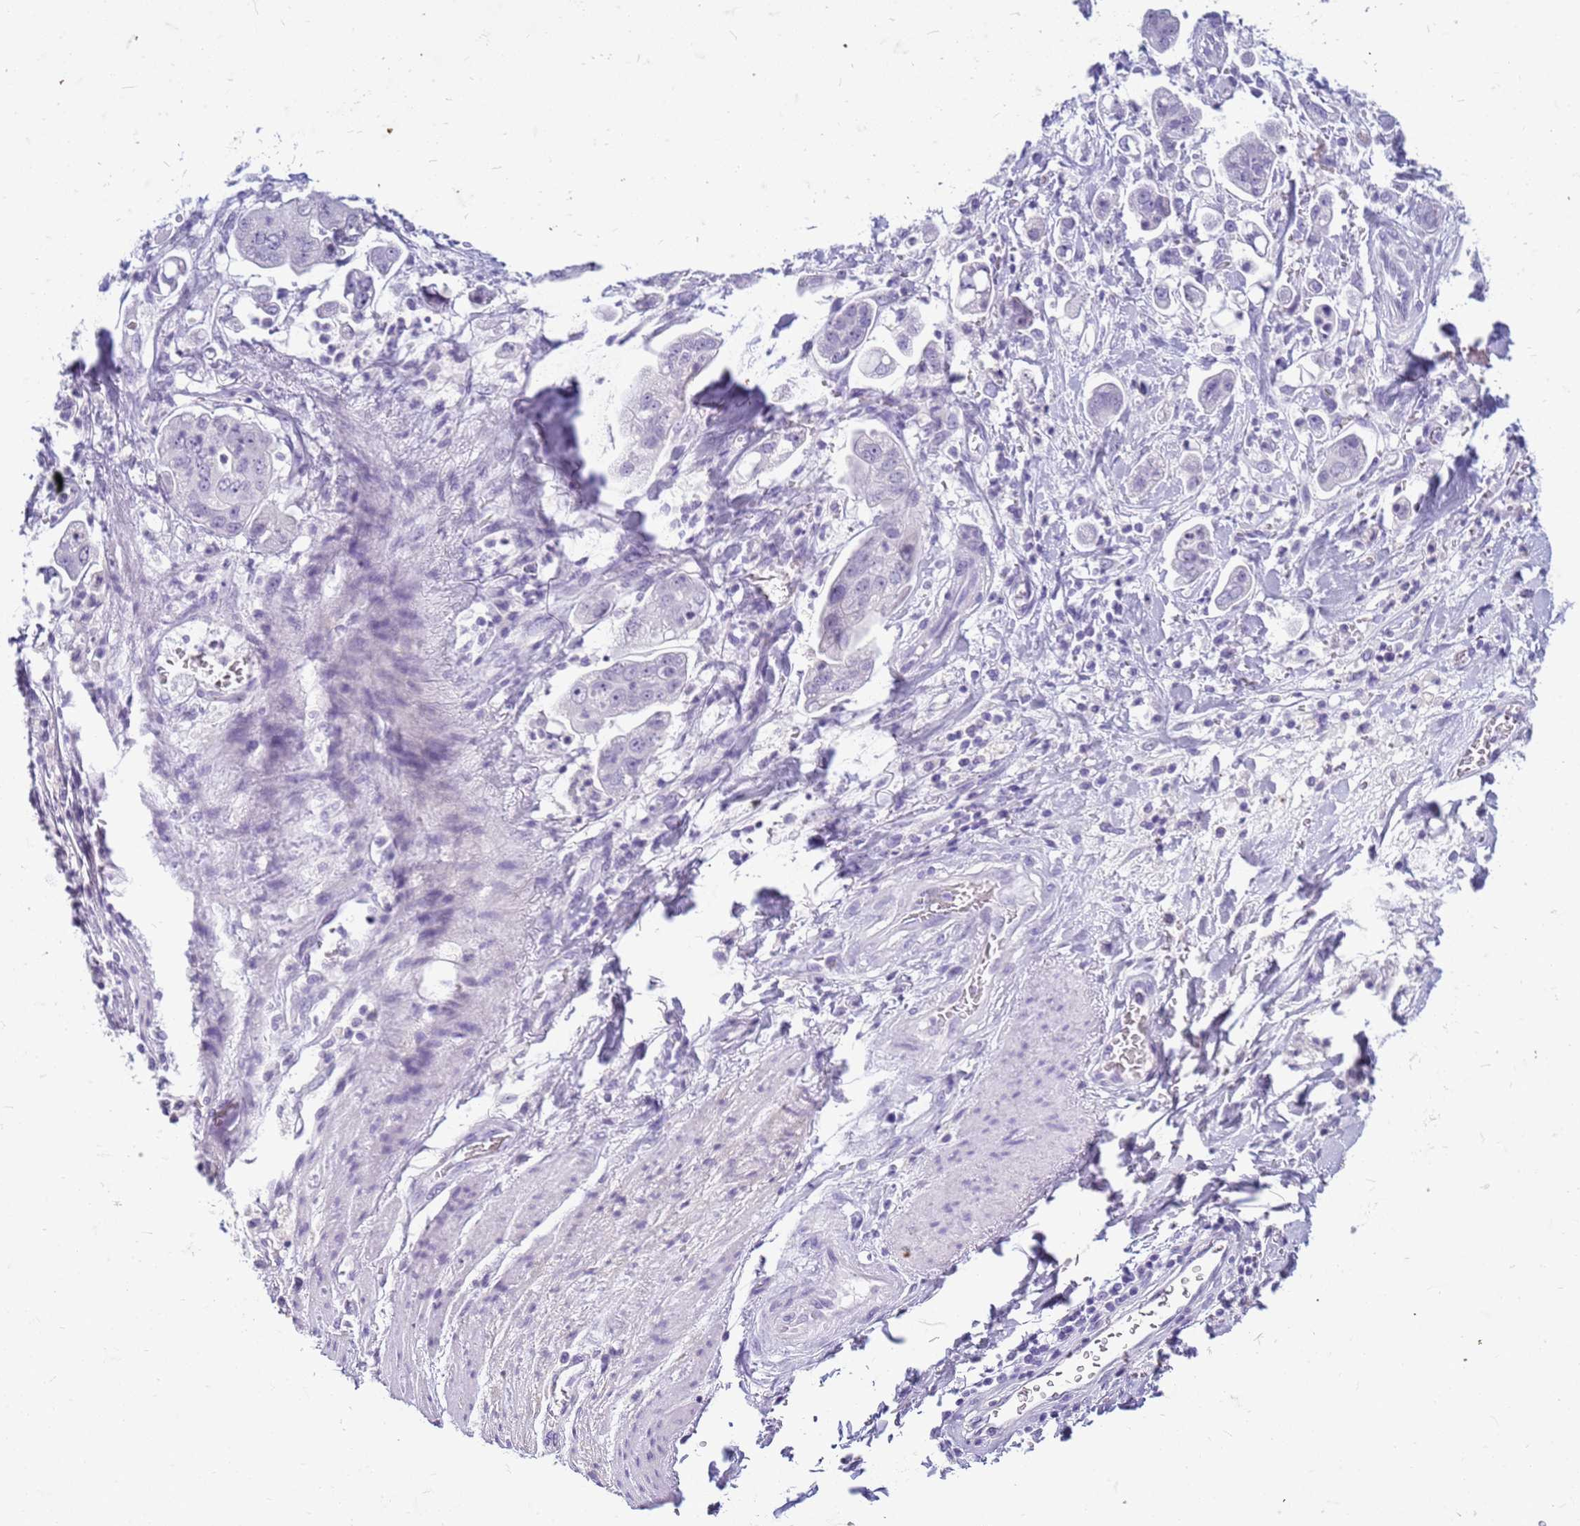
{"staining": {"intensity": "negative", "quantity": "none", "location": "none"}, "tissue": "stomach cancer", "cell_type": "Tumor cells", "image_type": "cancer", "snomed": [{"axis": "morphology", "description": "Adenocarcinoma, NOS"}, {"axis": "topography", "description": "Stomach"}], "caption": "An immunohistochemistry (IHC) histopathology image of stomach cancer (adenocarcinoma) is shown. There is no staining in tumor cells of stomach cancer (adenocarcinoma).", "gene": "CFAP100", "patient": {"sex": "male", "age": 62}}